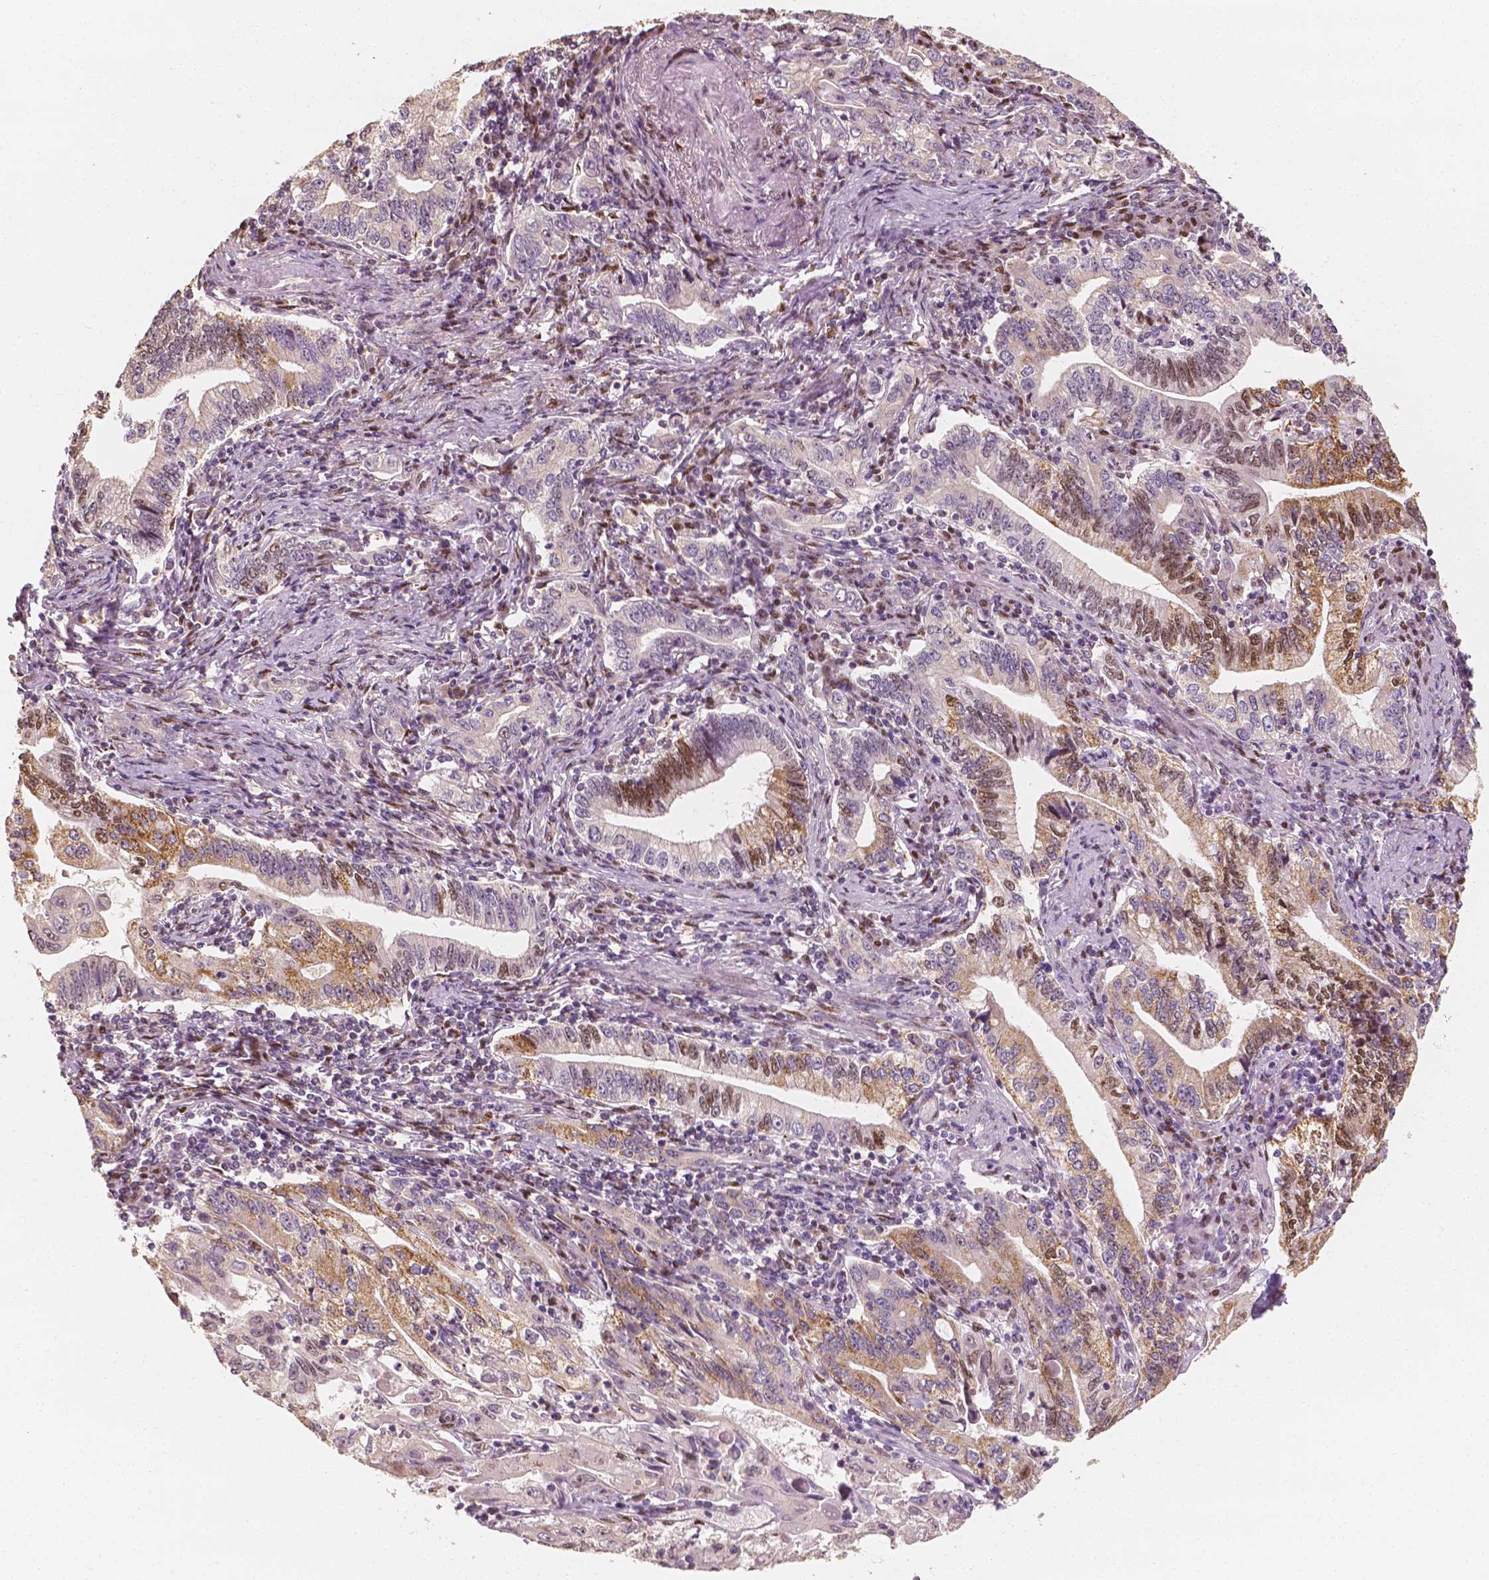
{"staining": {"intensity": "moderate", "quantity": "<25%", "location": "cytoplasmic/membranous,nuclear"}, "tissue": "stomach cancer", "cell_type": "Tumor cells", "image_type": "cancer", "snomed": [{"axis": "morphology", "description": "Adenocarcinoma, NOS"}, {"axis": "topography", "description": "Stomach, lower"}], "caption": "Stomach cancer stained with a brown dye shows moderate cytoplasmic/membranous and nuclear positive expression in approximately <25% of tumor cells.", "gene": "TBC1D17", "patient": {"sex": "female", "age": 72}}